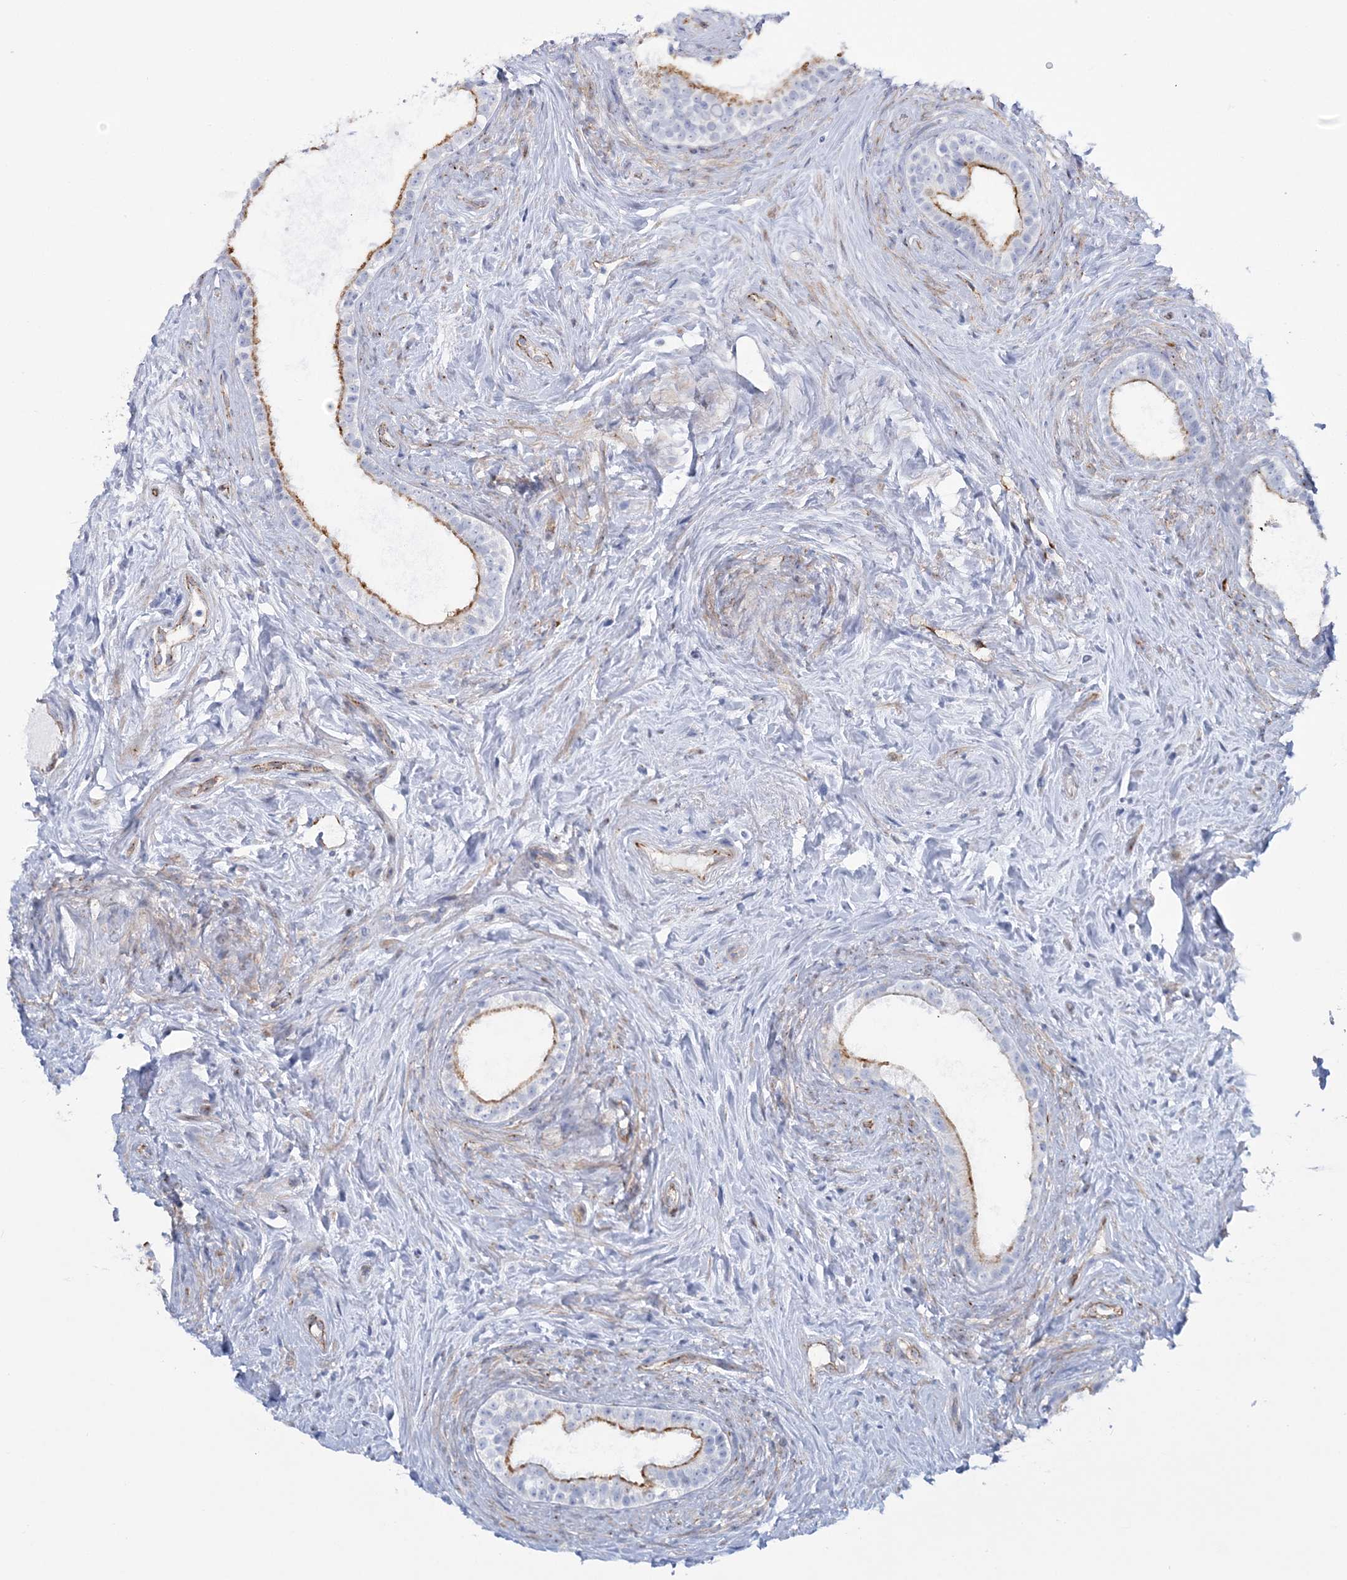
{"staining": {"intensity": "moderate", "quantity": "25%-75%", "location": "cytoplasmic/membranous"}, "tissue": "epididymis", "cell_type": "Glandular cells", "image_type": "normal", "snomed": [{"axis": "morphology", "description": "Normal tissue, NOS"}, {"axis": "topography", "description": "Epididymis"}], "caption": "This image shows immunohistochemistry staining of normal epididymis, with medium moderate cytoplasmic/membranous staining in about 25%-75% of glandular cells.", "gene": "RAB11FIP5", "patient": {"sex": "male", "age": 84}}